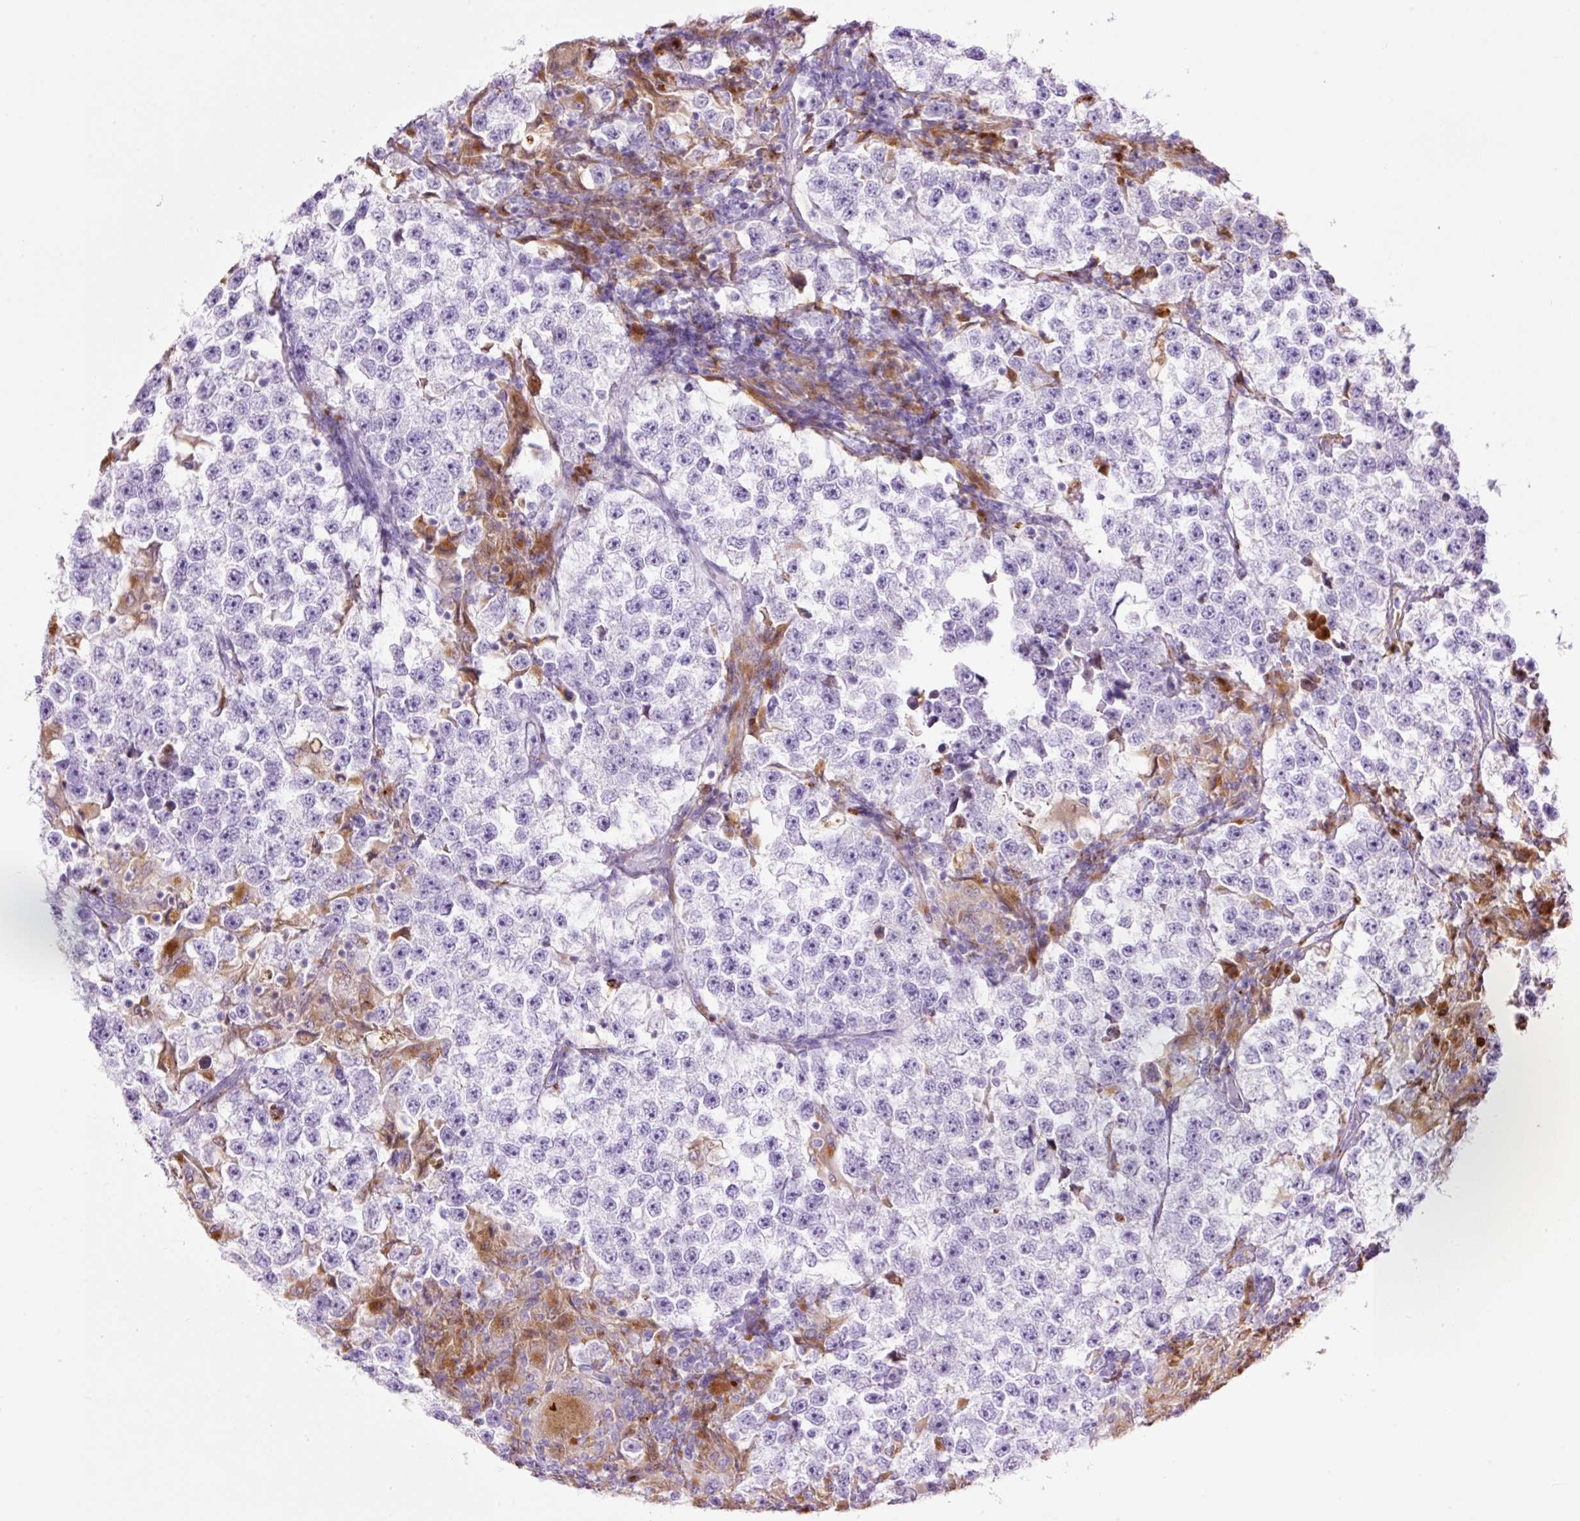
{"staining": {"intensity": "negative", "quantity": "none", "location": "none"}, "tissue": "testis cancer", "cell_type": "Tumor cells", "image_type": "cancer", "snomed": [{"axis": "morphology", "description": "Seminoma, NOS"}, {"axis": "topography", "description": "Testis"}], "caption": "Photomicrograph shows no significant protein staining in tumor cells of testis cancer (seminoma).", "gene": "LYZ", "patient": {"sex": "male", "age": 46}}